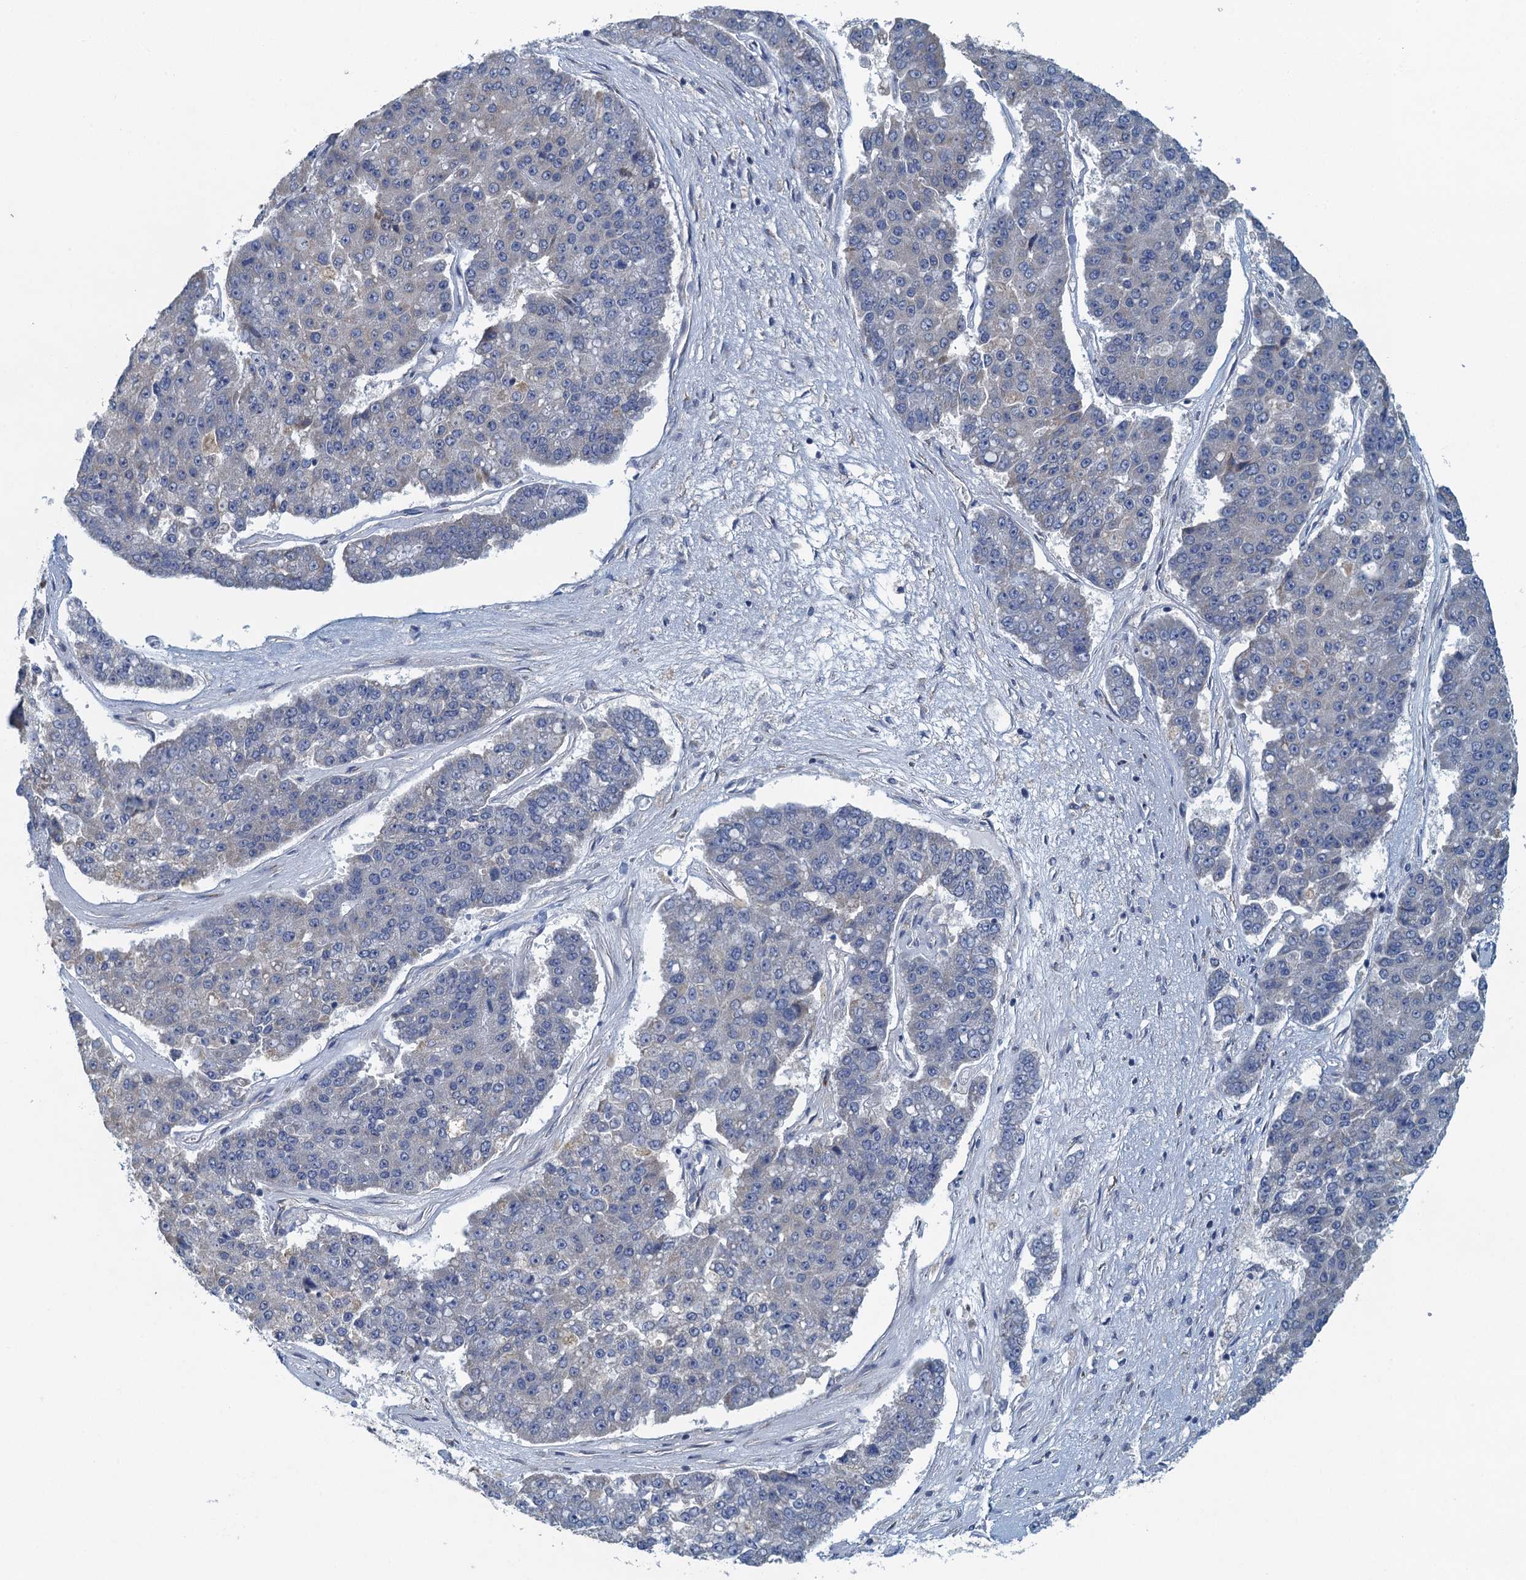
{"staining": {"intensity": "negative", "quantity": "none", "location": "none"}, "tissue": "pancreatic cancer", "cell_type": "Tumor cells", "image_type": "cancer", "snomed": [{"axis": "morphology", "description": "Adenocarcinoma, NOS"}, {"axis": "topography", "description": "Pancreas"}], "caption": "The histopathology image demonstrates no staining of tumor cells in pancreatic cancer.", "gene": "ALG2", "patient": {"sex": "male", "age": 50}}